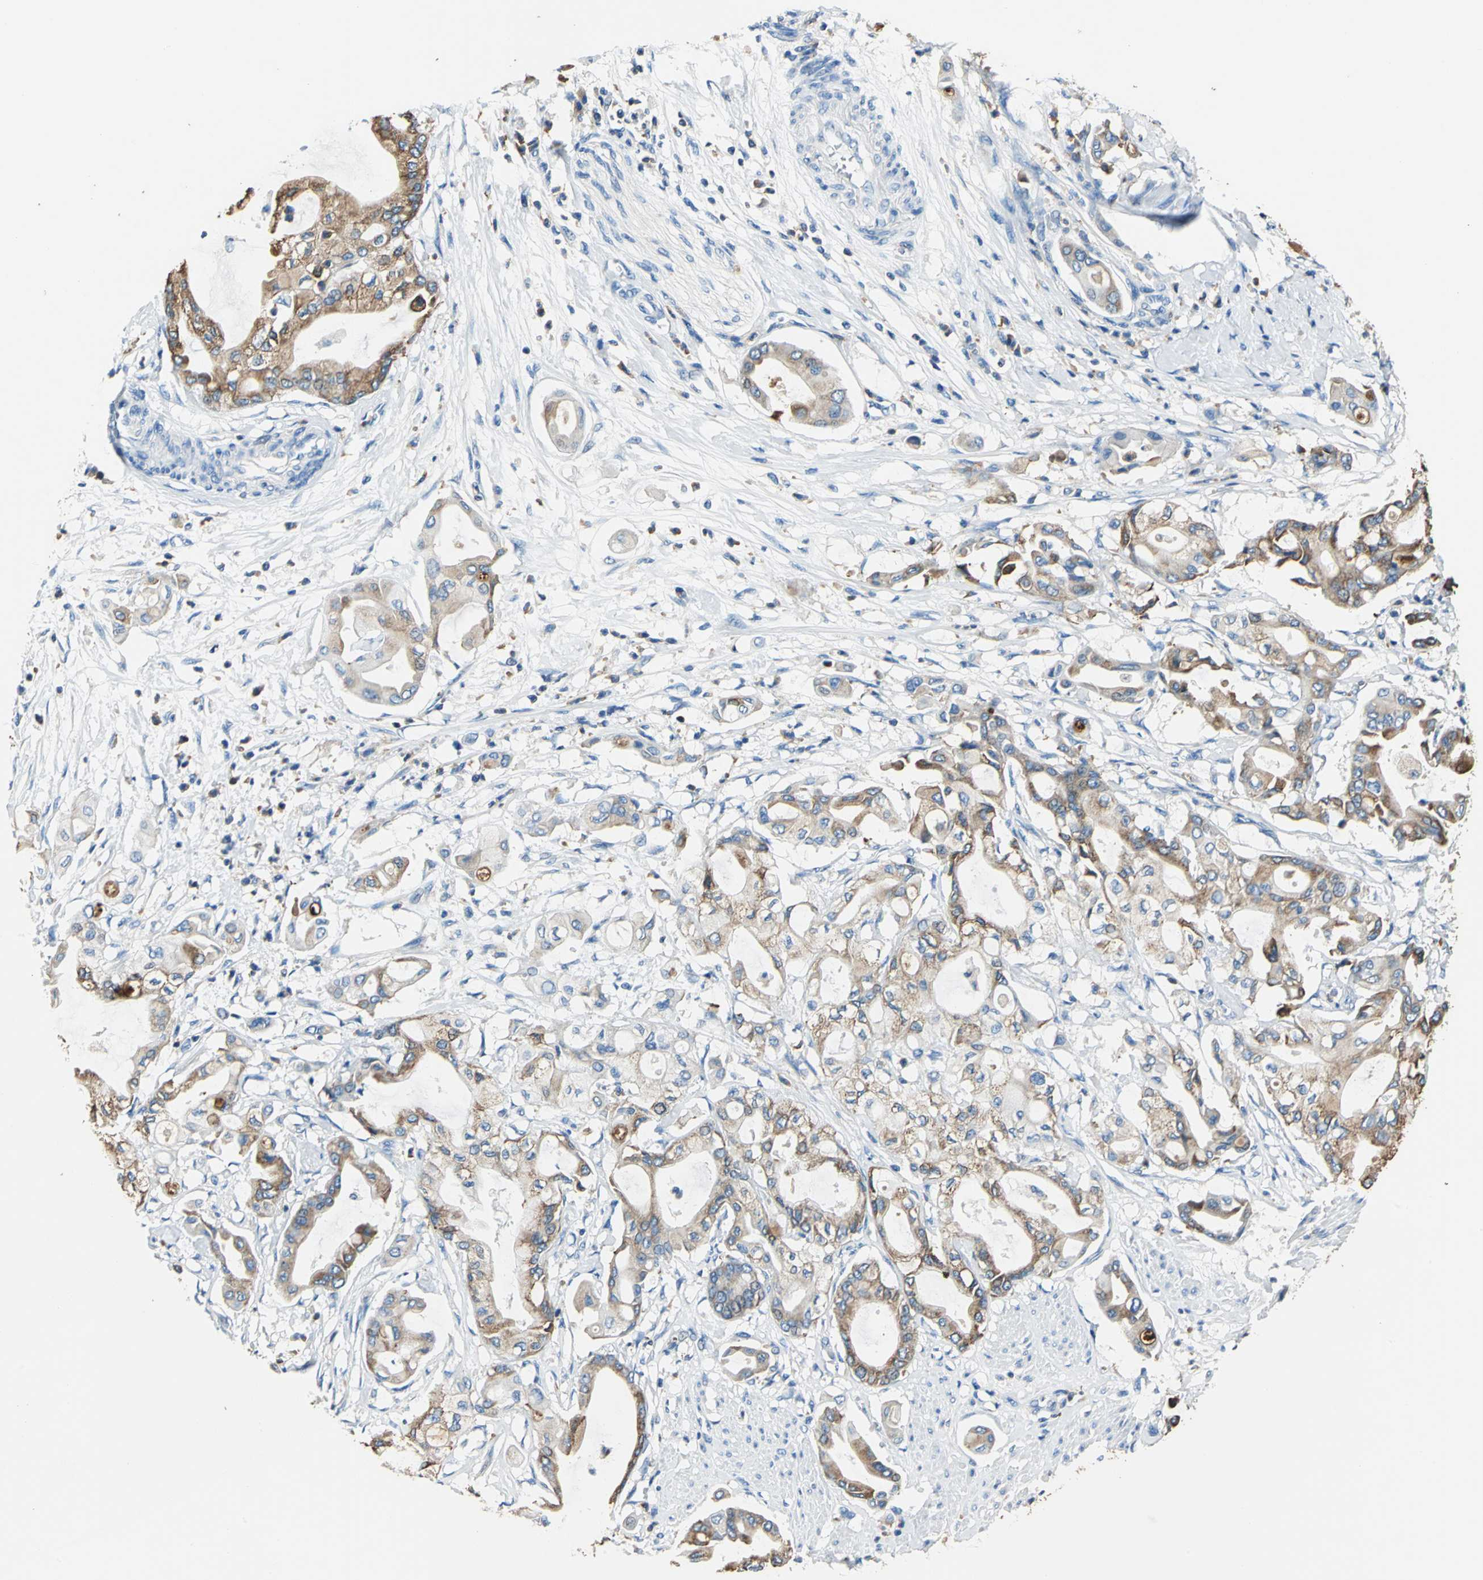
{"staining": {"intensity": "moderate", "quantity": ">75%", "location": "cytoplasmic/membranous"}, "tissue": "pancreatic cancer", "cell_type": "Tumor cells", "image_type": "cancer", "snomed": [{"axis": "morphology", "description": "Adenocarcinoma, NOS"}, {"axis": "morphology", "description": "Adenocarcinoma, metastatic, NOS"}, {"axis": "topography", "description": "Lymph node"}, {"axis": "topography", "description": "Pancreas"}, {"axis": "topography", "description": "Duodenum"}], "caption": "Protein staining by immunohistochemistry (IHC) shows moderate cytoplasmic/membranous staining in about >75% of tumor cells in pancreatic cancer (metastatic adenocarcinoma). Using DAB (3,3'-diaminobenzidine) (brown) and hematoxylin (blue) stains, captured at high magnification using brightfield microscopy.", "gene": "SEPTIN6", "patient": {"sex": "female", "age": 64}}